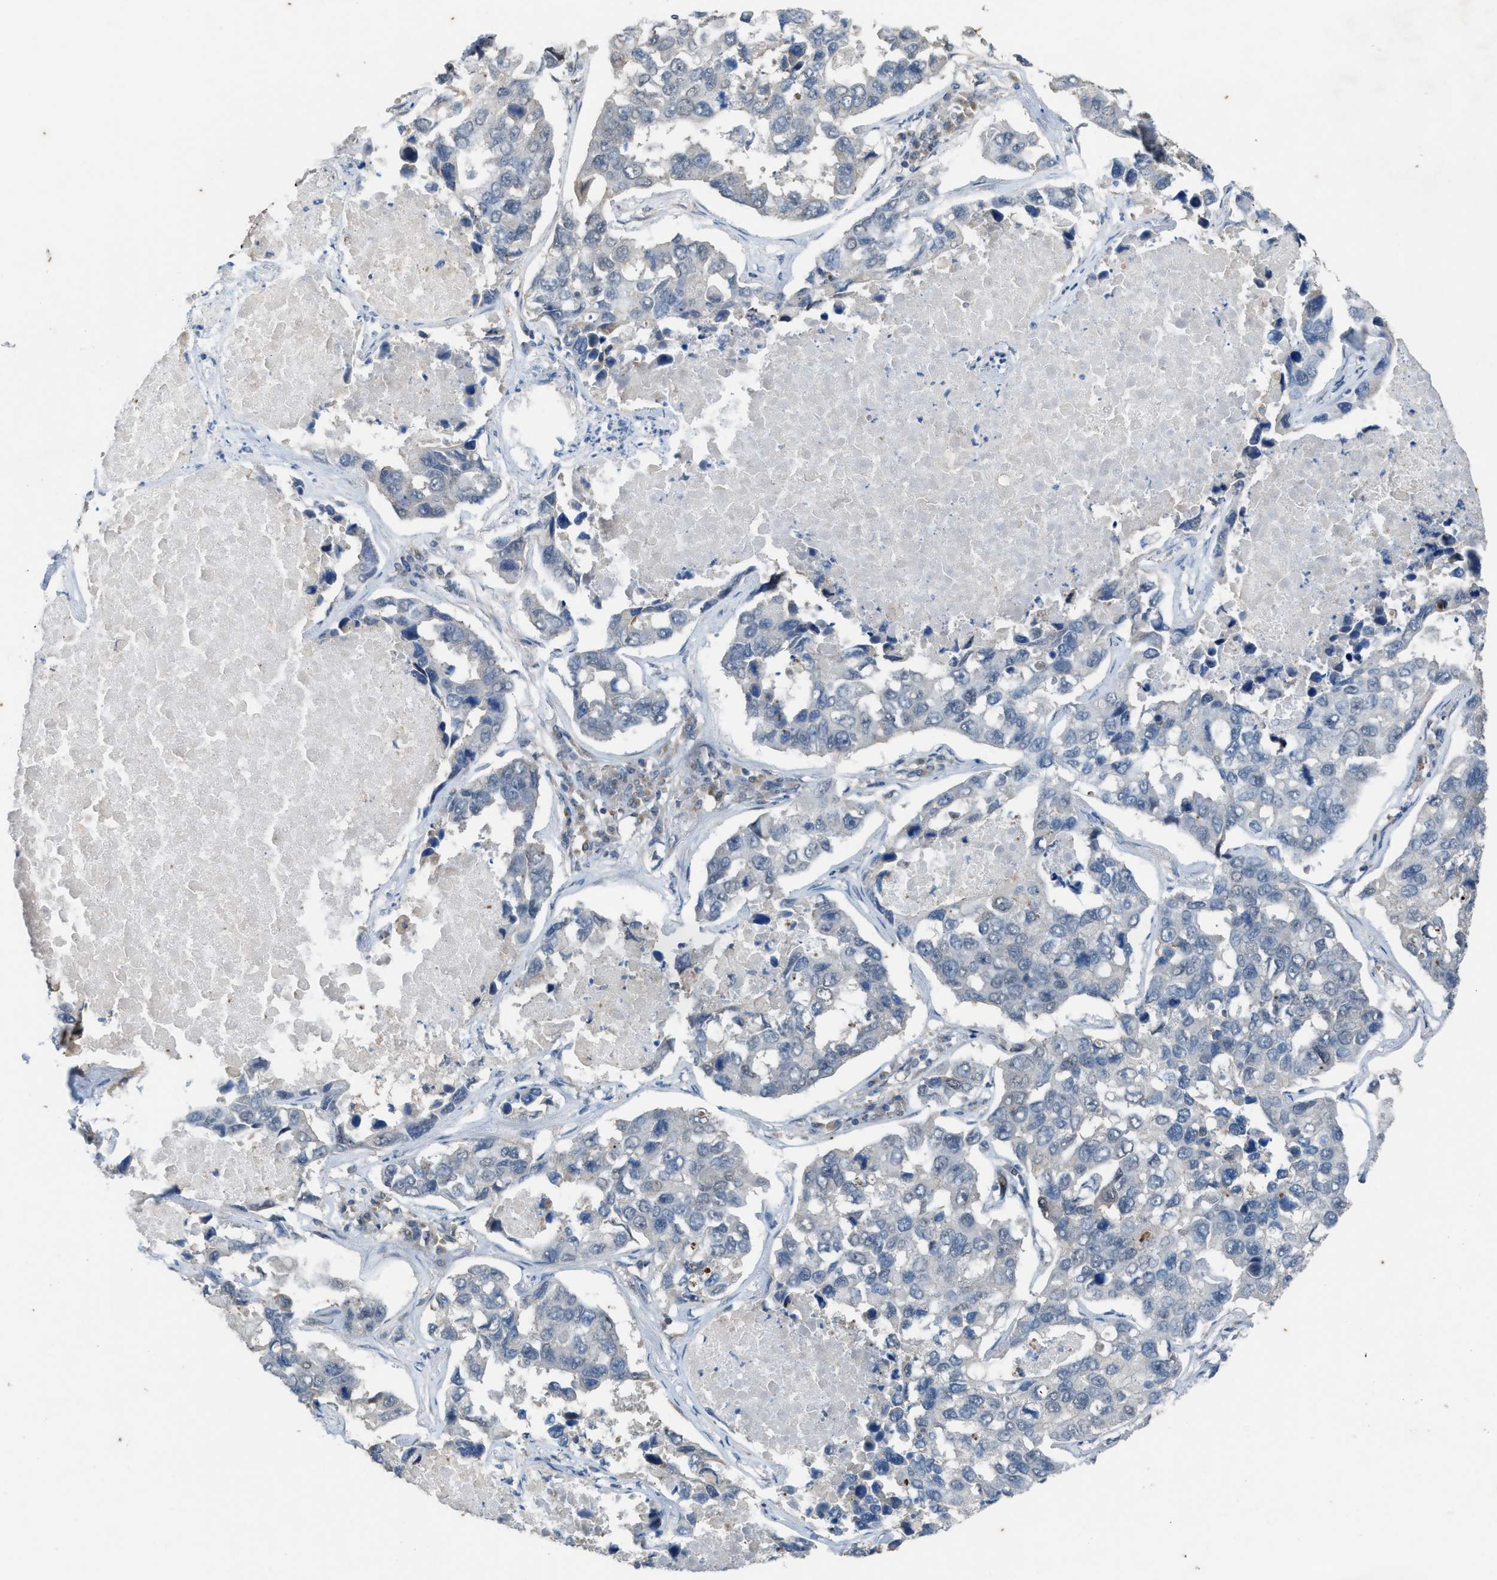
{"staining": {"intensity": "negative", "quantity": "none", "location": "none"}, "tissue": "lung cancer", "cell_type": "Tumor cells", "image_type": "cancer", "snomed": [{"axis": "morphology", "description": "Adenocarcinoma, NOS"}, {"axis": "topography", "description": "Lung"}], "caption": "This is an immunohistochemistry (IHC) histopathology image of human lung cancer. There is no positivity in tumor cells.", "gene": "PLAA", "patient": {"sex": "male", "age": 64}}